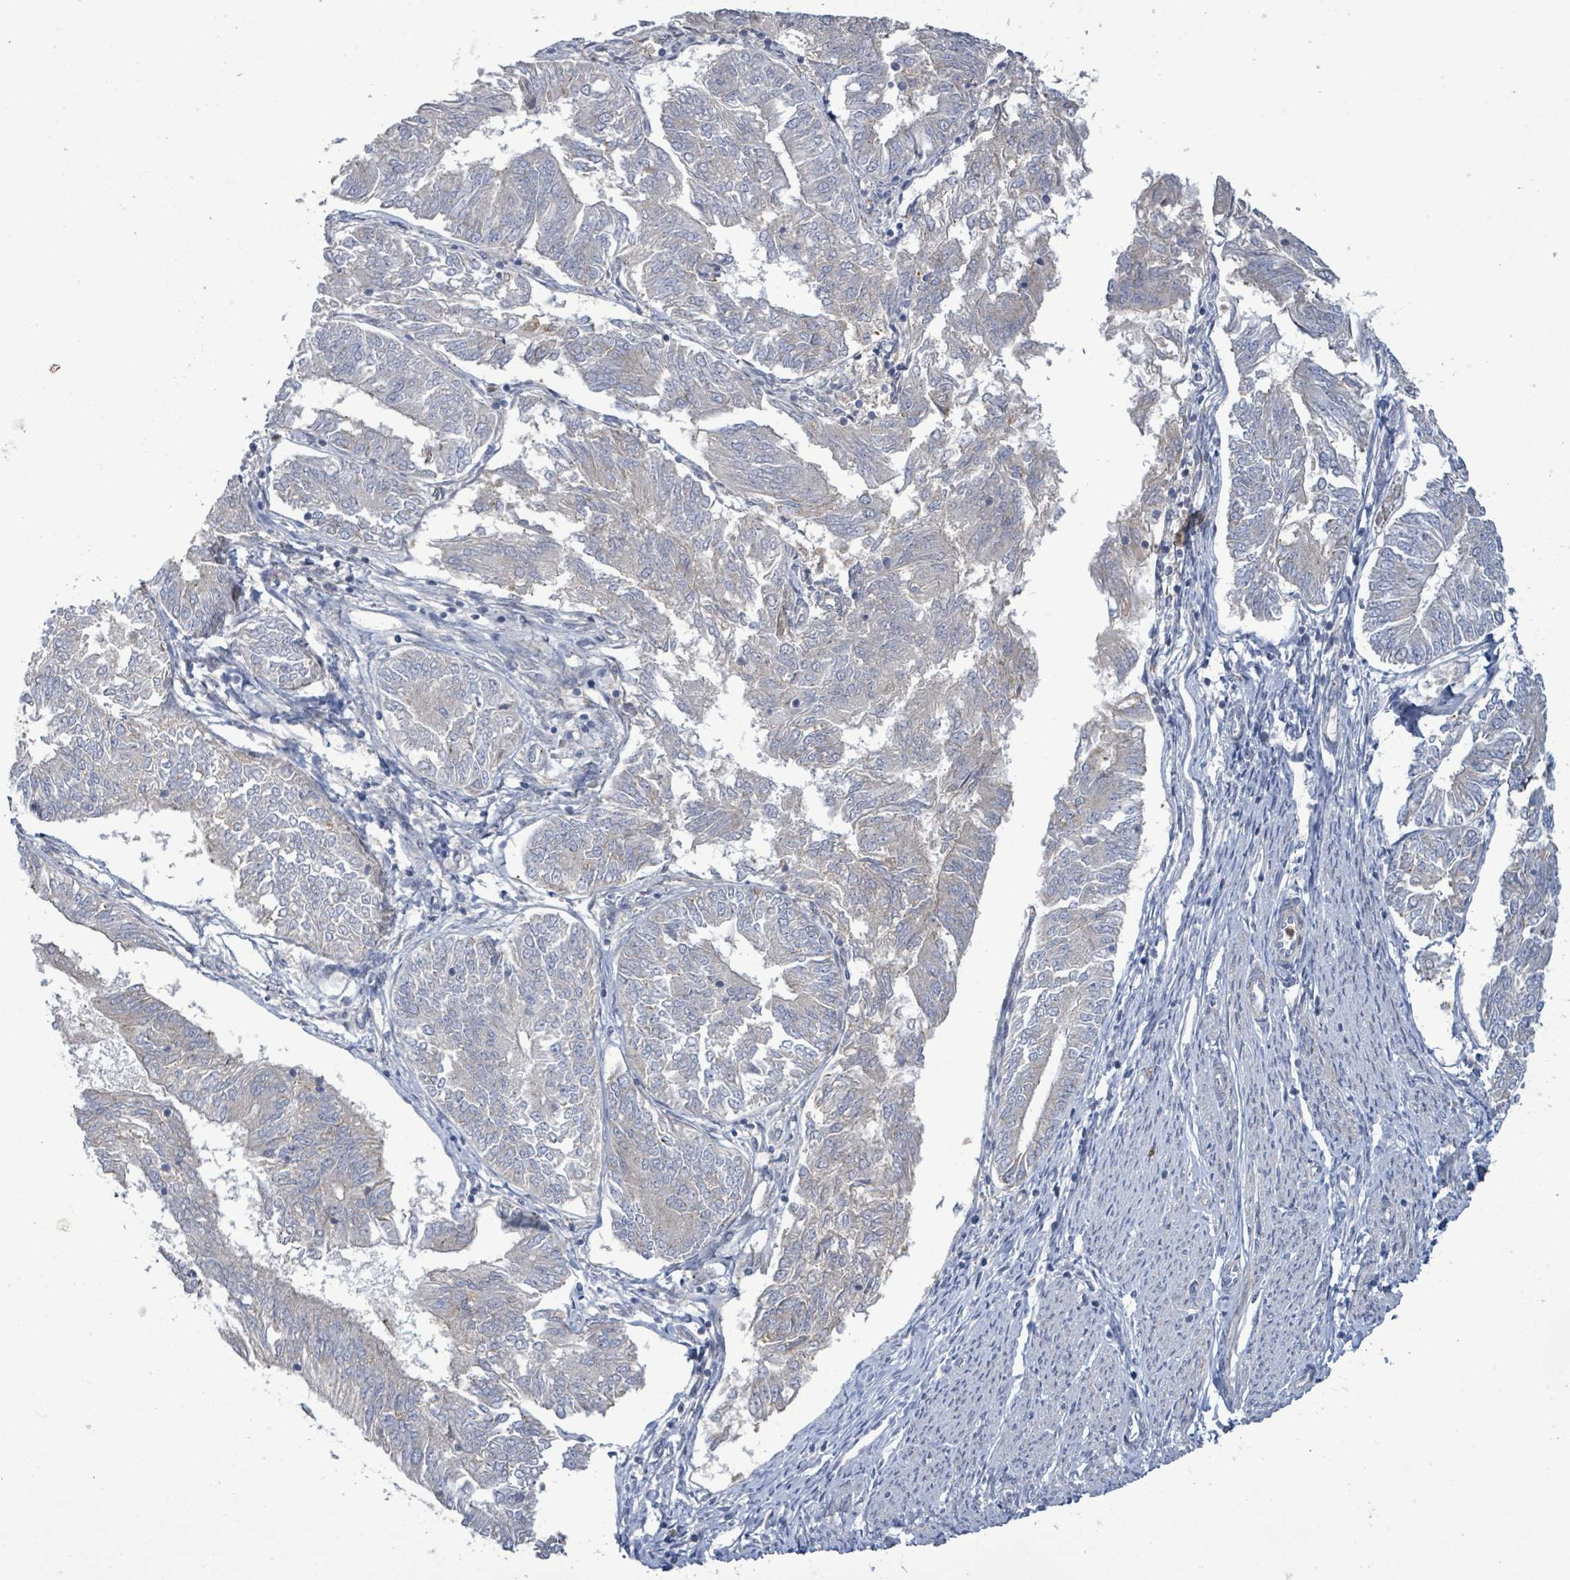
{"staining": {"intensity": "negative", "quantity": "none", "location": "none"}, "tissue": "endometrial cancer", "cell_type": "Tumor cells", "image_type": "cancer", "snomed": [{"axis": "morphology", "description": "Adenocarcinoma, NOS"}, {"axis": "topography", "description": "Endometrium"}], "caption": "This is an IHC histopathology image of human endometrial cancer (adenocarcinoma). There is no staining in tumor cells.", "gene": "SLIT3", "patient": {"sex": "female", "age": 58}}